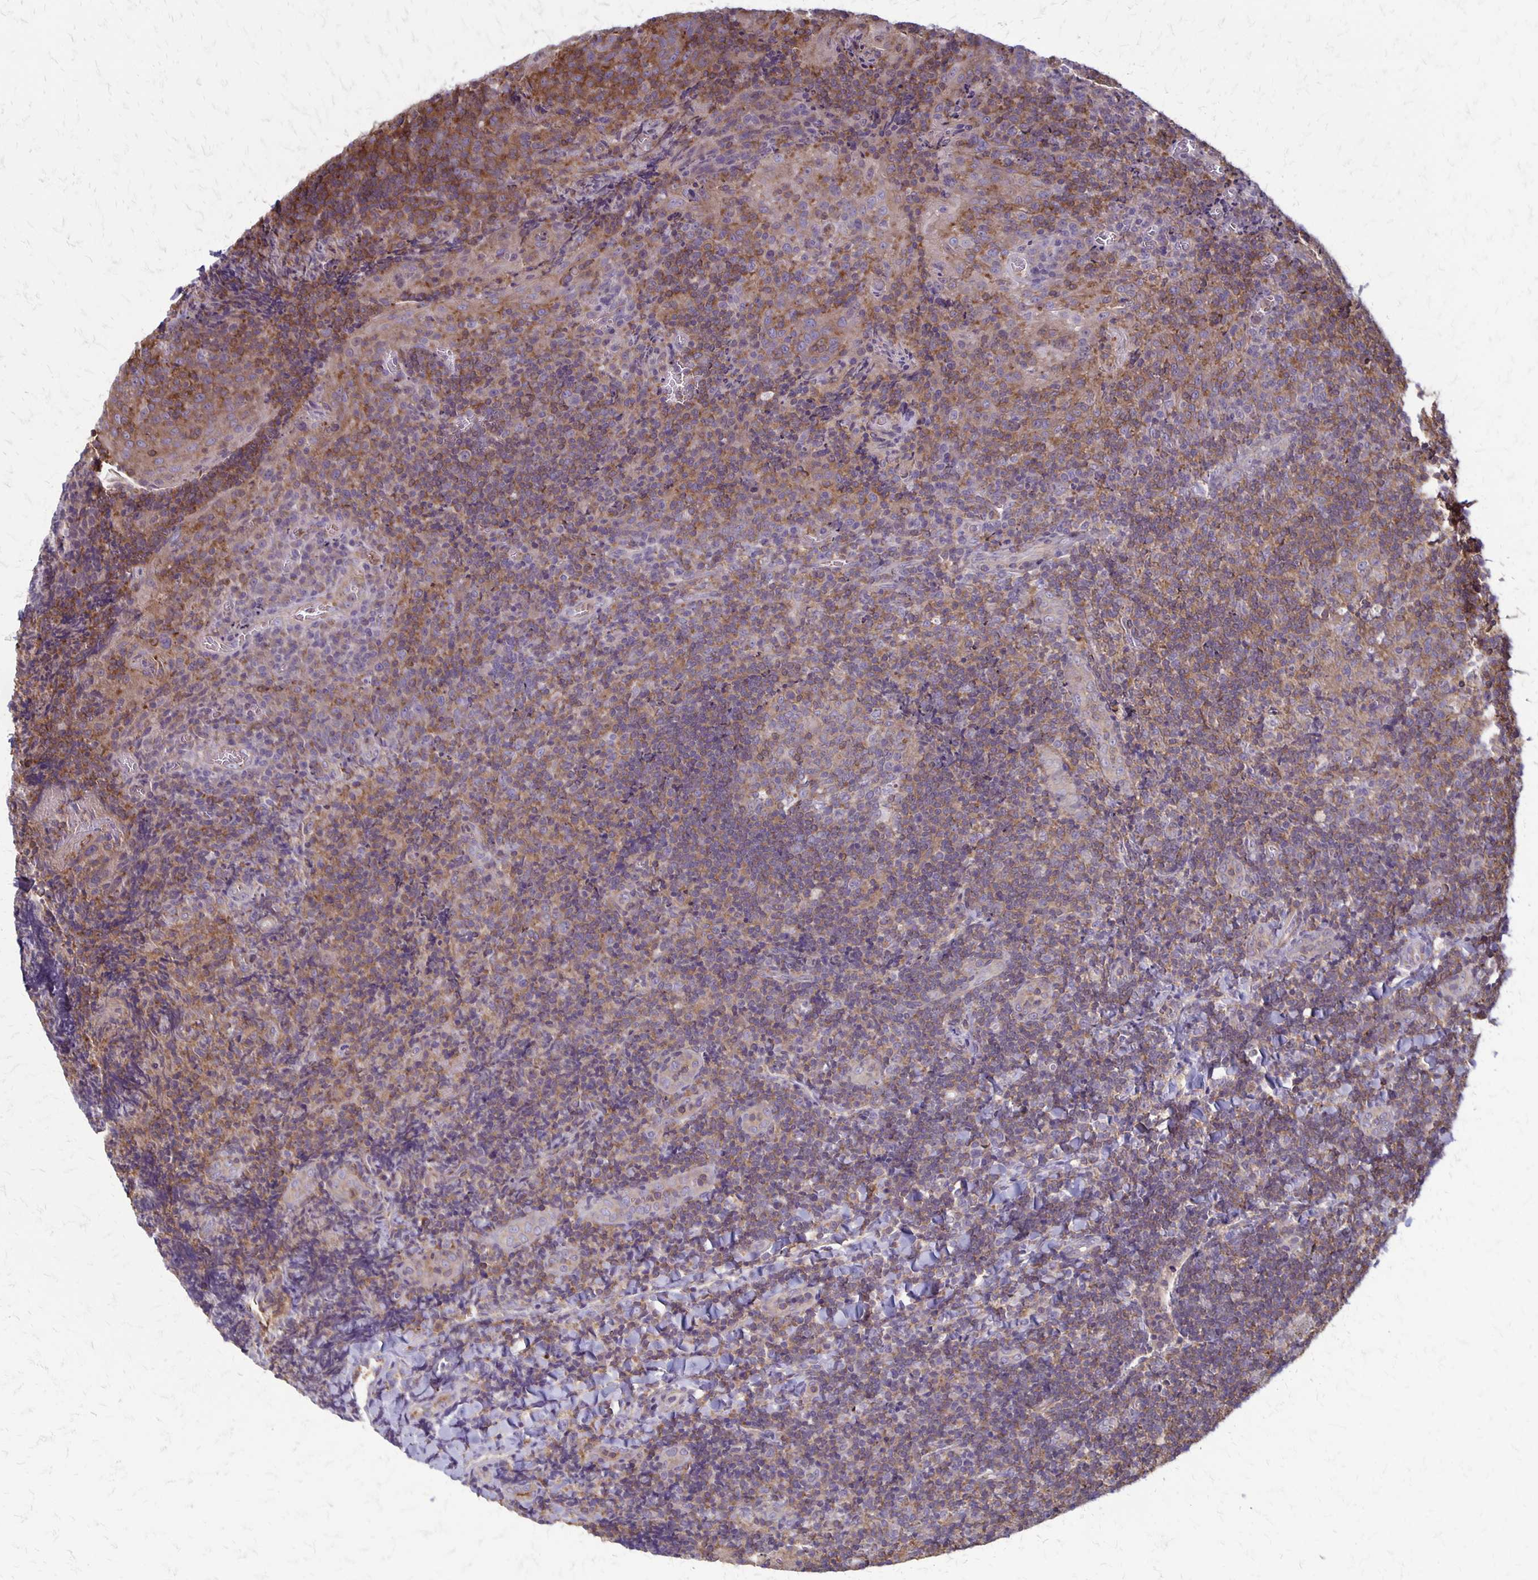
{"staining": {"intensity": "moderate", "quantity": "25%-75%", "location": "cytoplasmic/membranous"}, "tissue": "tonsil", "cell_type": "Germinal center cells", "image_type": "normal", "snomed": [{"axis": "morphology", "description": "Normal tissue, NOS"}, {"axis": "topography", "description": "Tonsil"}], "caption": "Protein staining shows moderate cytoplasmic/membranous expression in about 25%-75% of germinal center cells in unremarkable tonsil.", "gene": "SEPTIN5", "patient": {"sex": "male", "age": 17}}